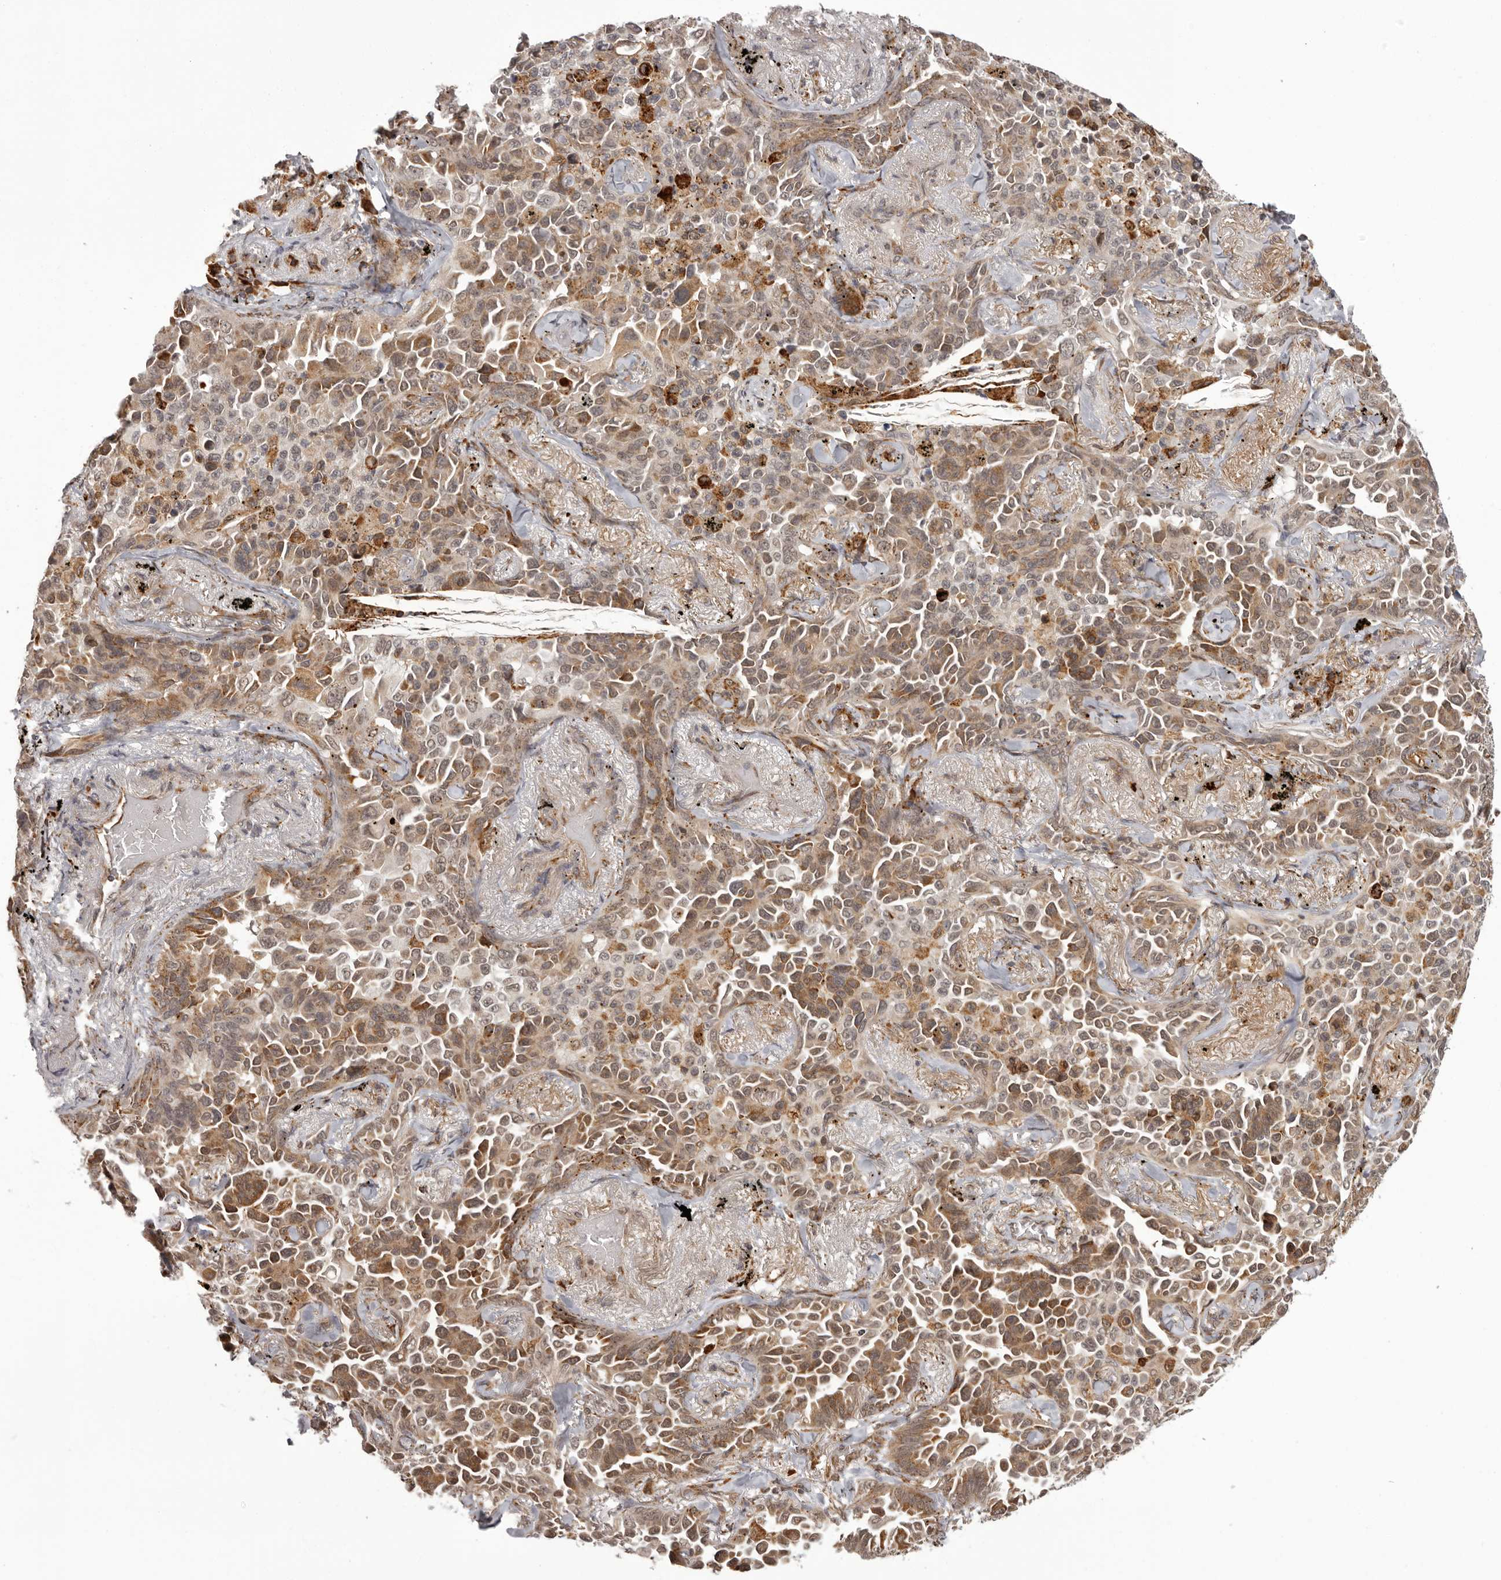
{"staining": {"intensity": "moderate", "quantity": ">75%", "location": "cytoplasmic/membranous,nuclear"}, "tissue": "lung cancer", "cell_type": "Tumor cells", "image_type": "cancer", "snomed": [{"axis": "morphology", "description": "Adenocarcinoma, NOS"}, {"axis": "topography", "description": "Lung"}], "caption": "Tumor cells demonstrate moderate cytoplasmic/membranous and nuclear positivity in approximately >75% of cells in adenocarcinoma (lung).", "gene": "IL32", "patient": {"sex": "female", "age": 67}}